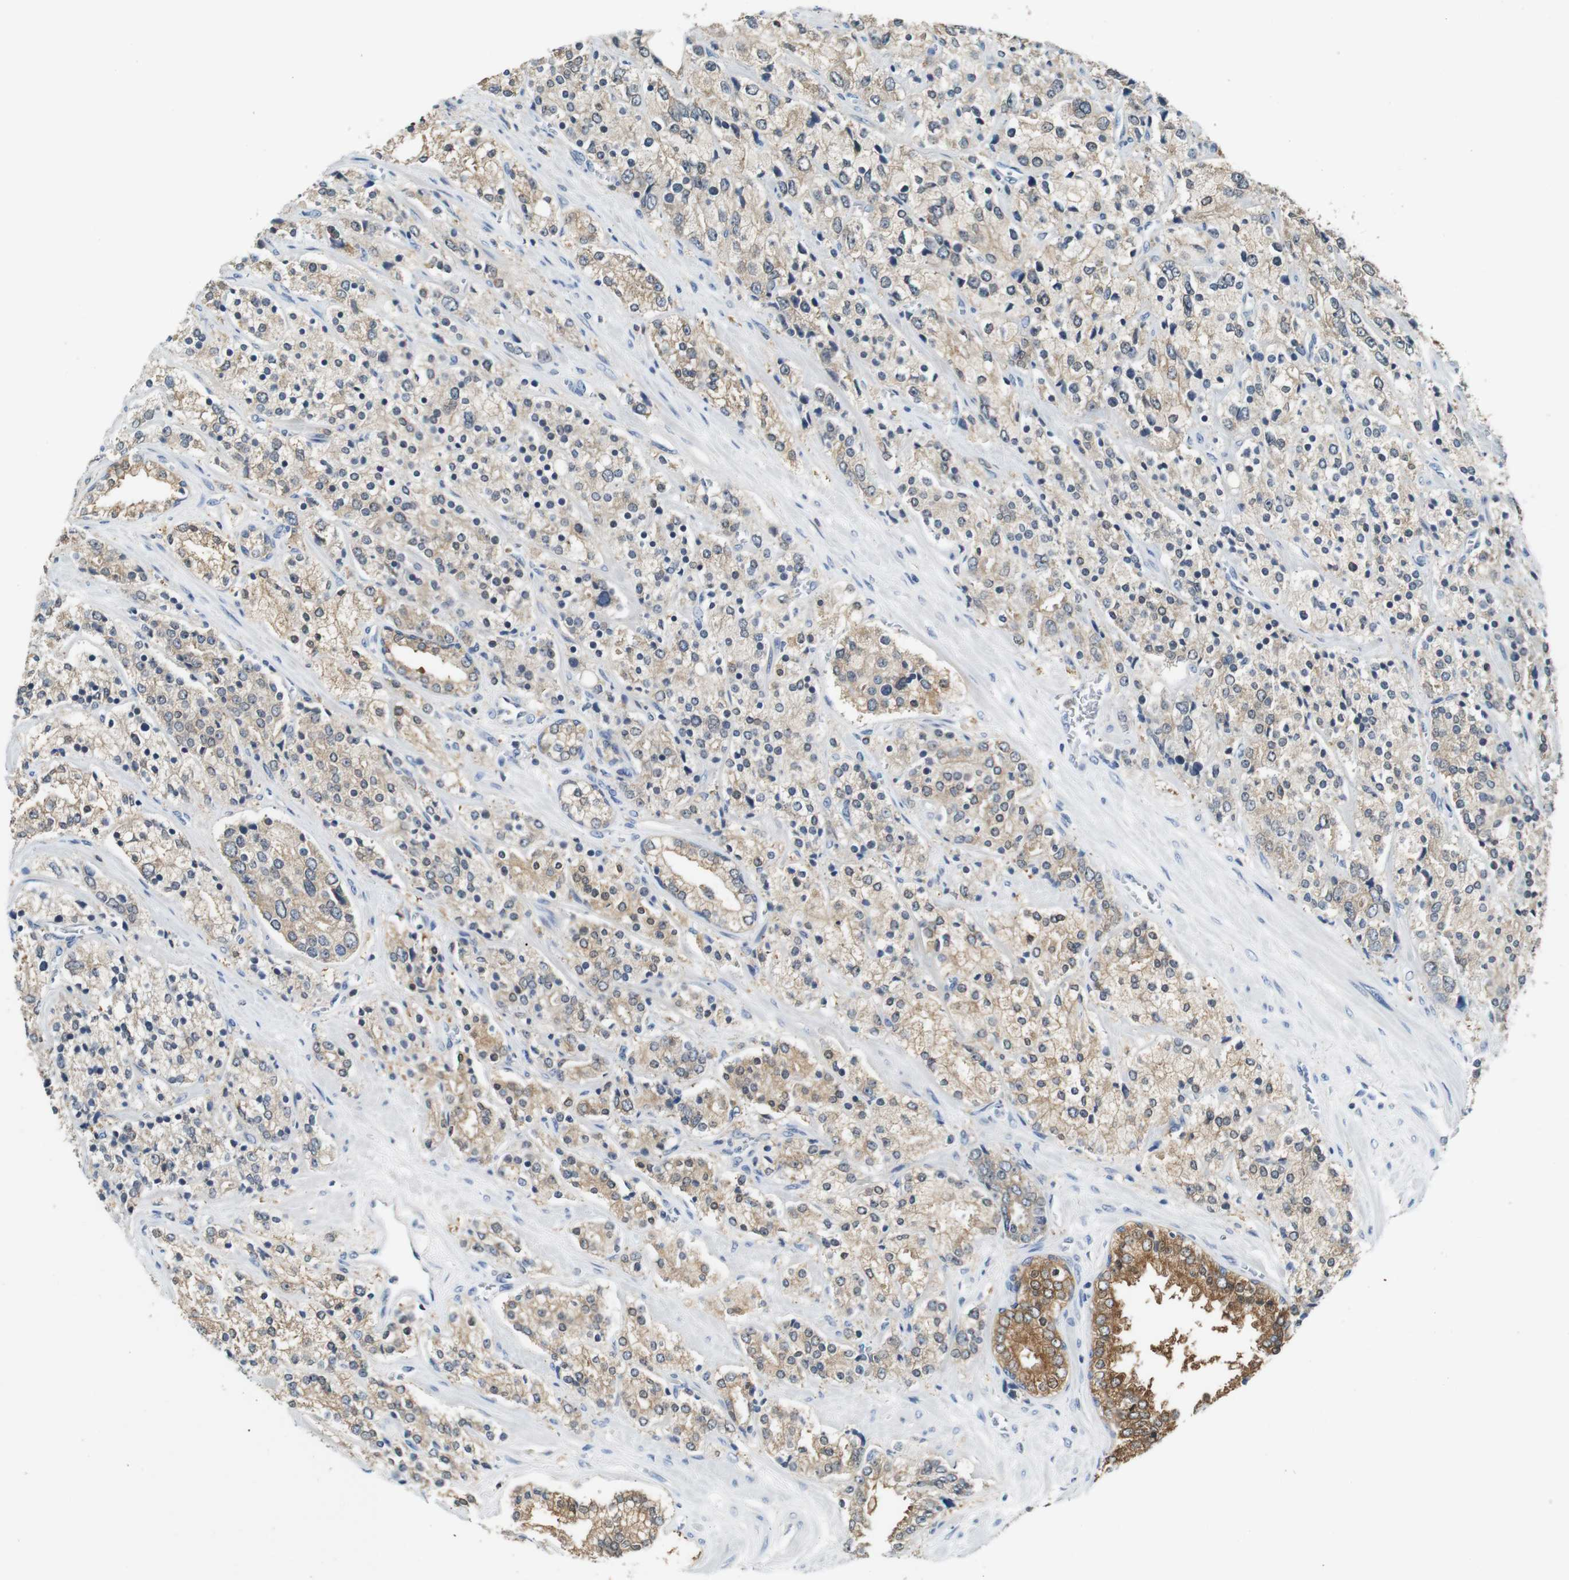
{"staining": {"intensity": "moderate", "quantity": "25%-75%", "location": "cytoplasmic/membranous"}, "tissue": "prostate cancer", "cell_type": "Tumor cells", "image_type": "cancer", "snomed": [{"axis": "morphology", "description": "Adenocarcinoma, High grade"}, {"axis": "topography", "description": "Prostate"}], "caption": "This photomicrograph demonstrates IHC staining of prostate cancer (adenocarcinoma (high-grade)), with medium moderate cytoplasmic/membranous expression in about 25%-75% of tumor cells.", "gene": "NEBL", "patient": {"sex": "male", "age": 71}}